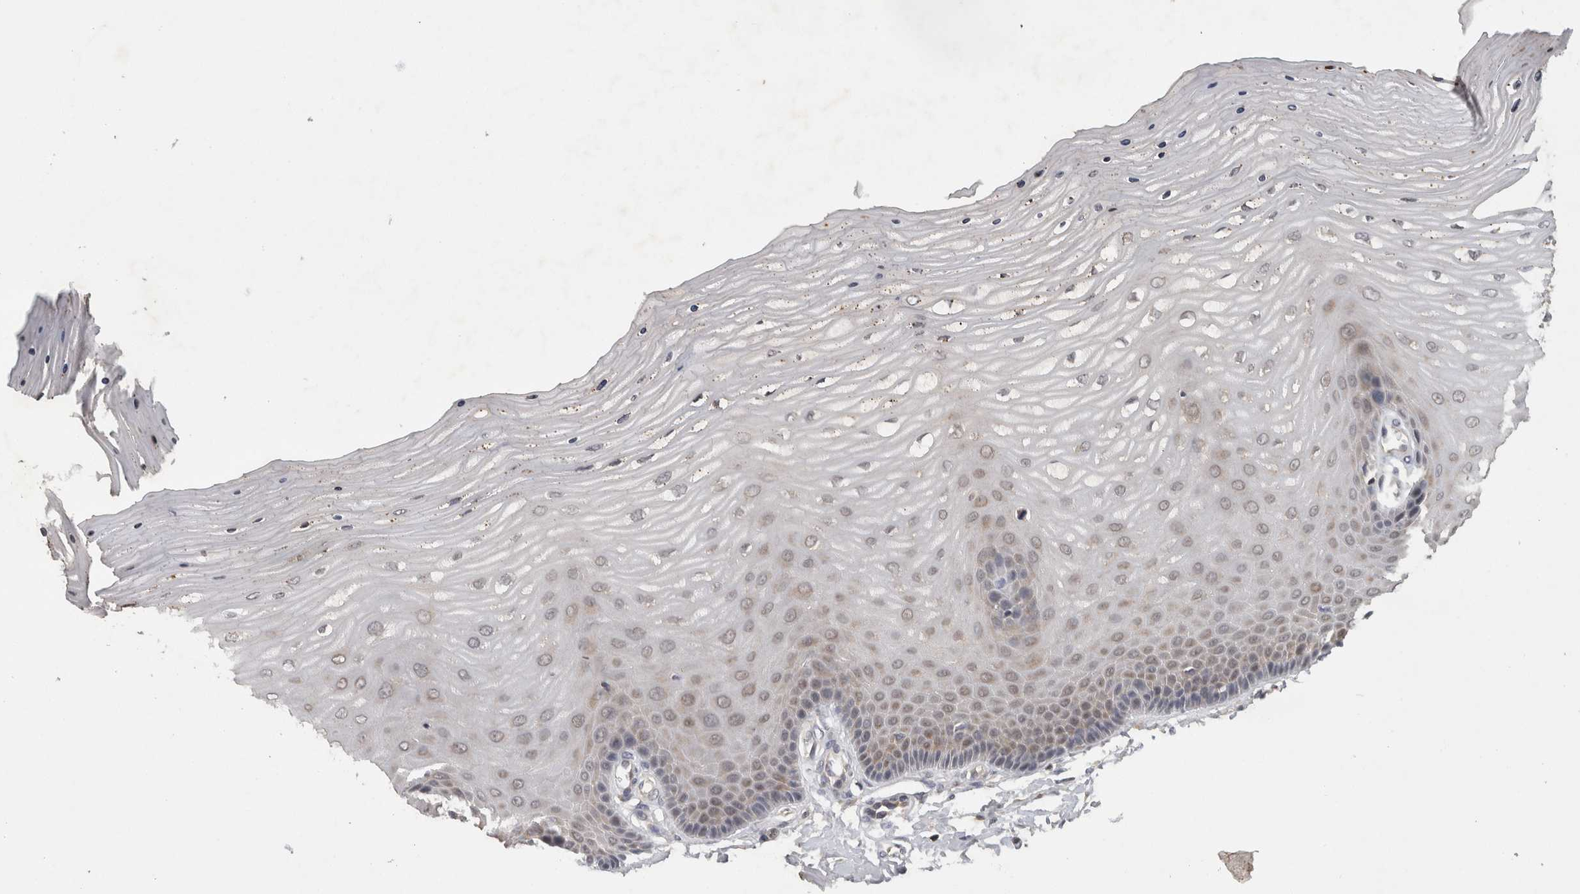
{"staining": {"intensity": "moderate", "quantity": ">75%", "location": "cytoplasmic/membranous"}, "tissue": "cervix", "cell_type": "Glandular cells", "image_type": "normal", "snomed": [{"axis": "morphology", "description": "Normal tissue, NOS"}, {"axis": "topography", "description": "Cervix"}], "caption": "Glandular cells reveal medium levels of moderate cytoplasmic/membranous expression in about >75% of cells in normal human cervix. (Stains: DAB (3,3'-diaminobenzidine) in brown, nuclei in blue, Microscopy: brightfield microscopy at high magnification).", "gene": "ACAT2", "patient": {"sex": "female", "age": 55}}